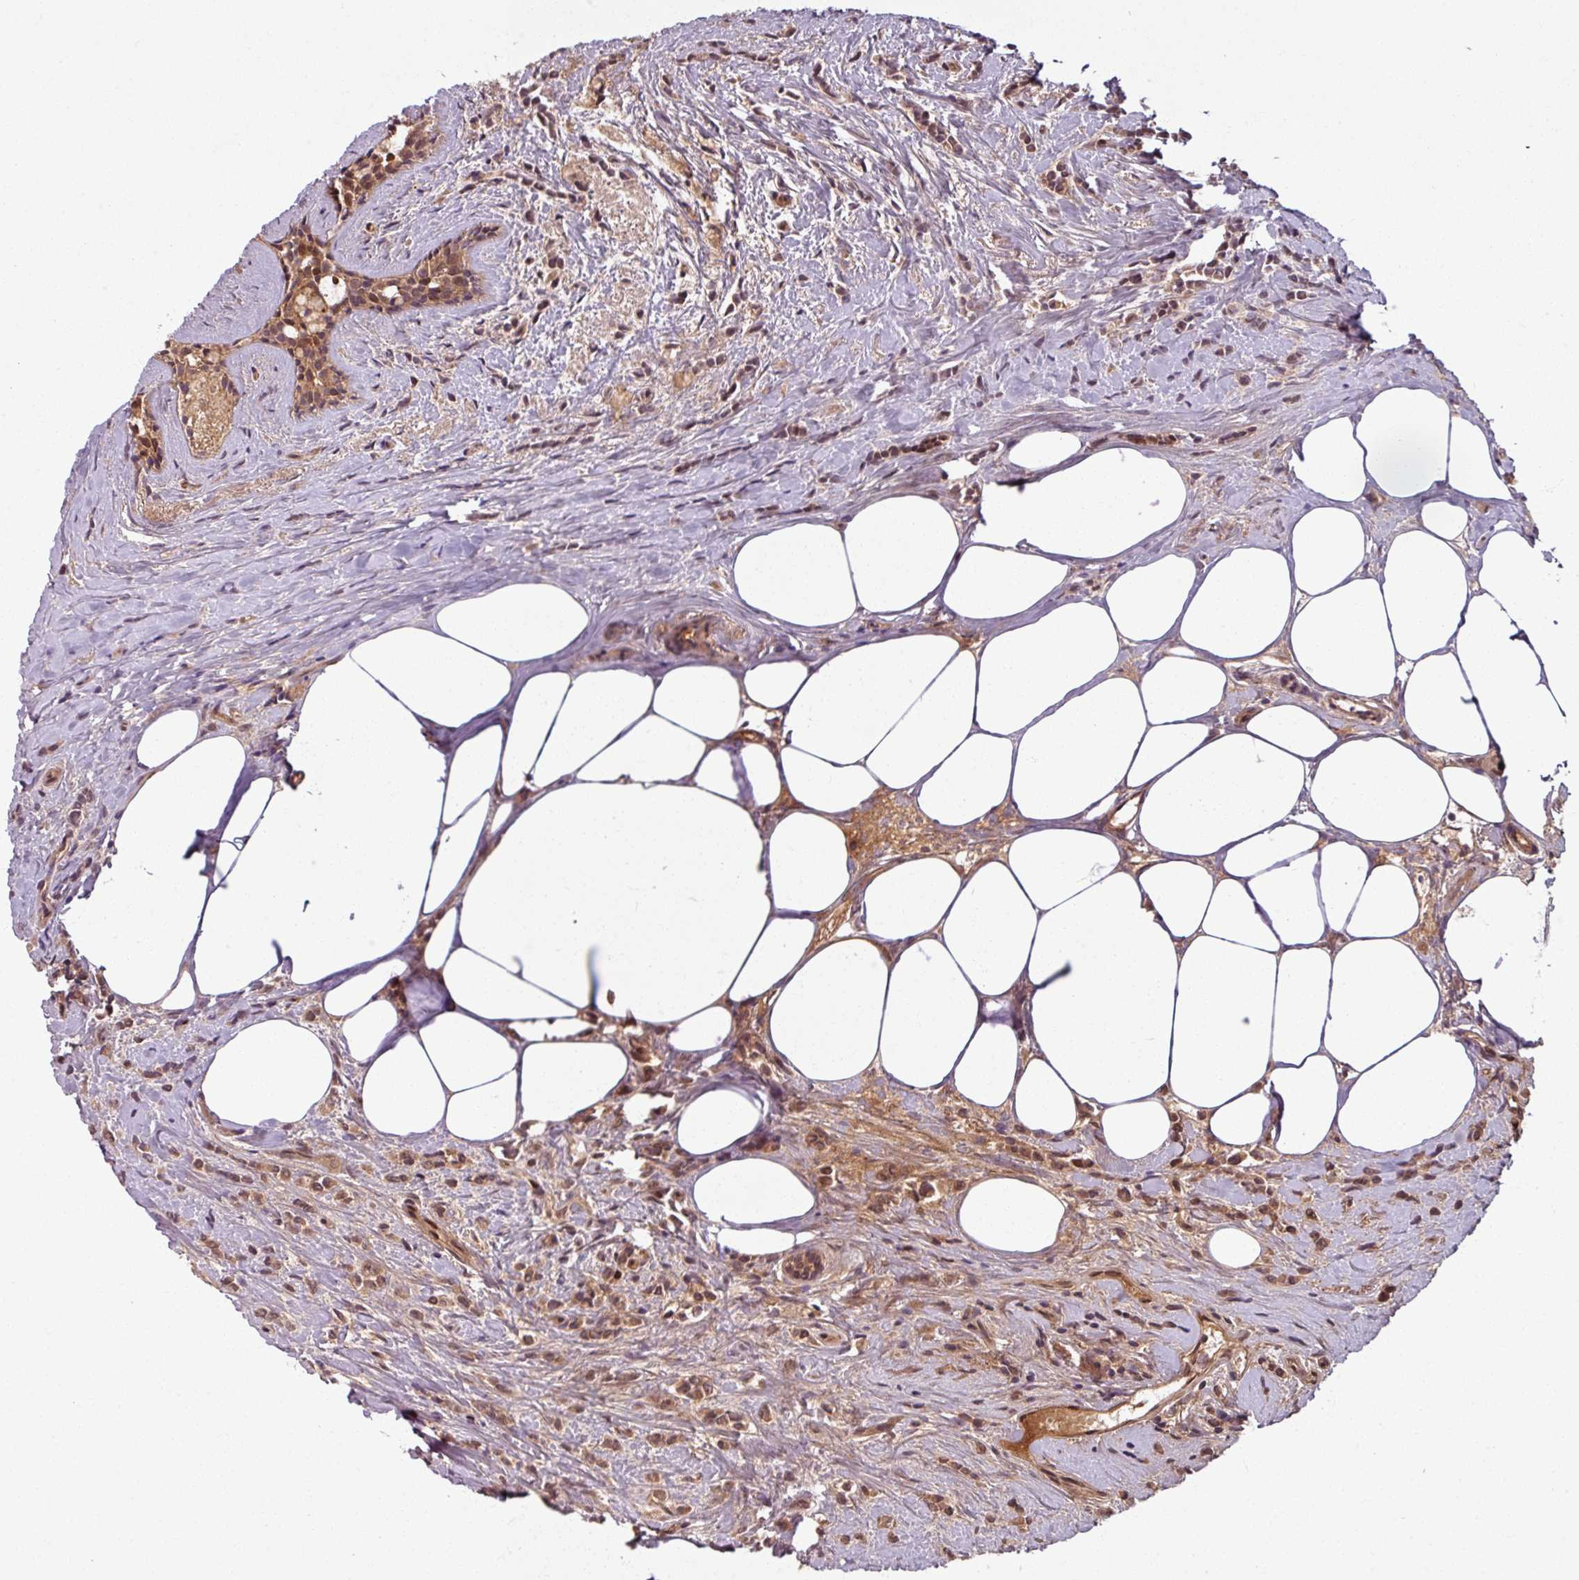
{"staining": {"intensity": "weak", "quantity": ">75%", "location": "cytoplasmic/membranous,nuclear"}, "tissue": "breast cancer", "cell_type": "Tumor cells", "image_type": "cancer", "snomed": [{"axis": "morphology", "description": "Lobular carcinoma"}, {"axis": "topography", "description": "Breast"}], "caption": "Protein expression analysis of lobular carcinoma (breast) shows weak cytoplasmic/membranous and nuclear positivity in about >75% of tumor cells.", "gene": "KCTD11", "patient": {"sex": "female", "age": 84}}